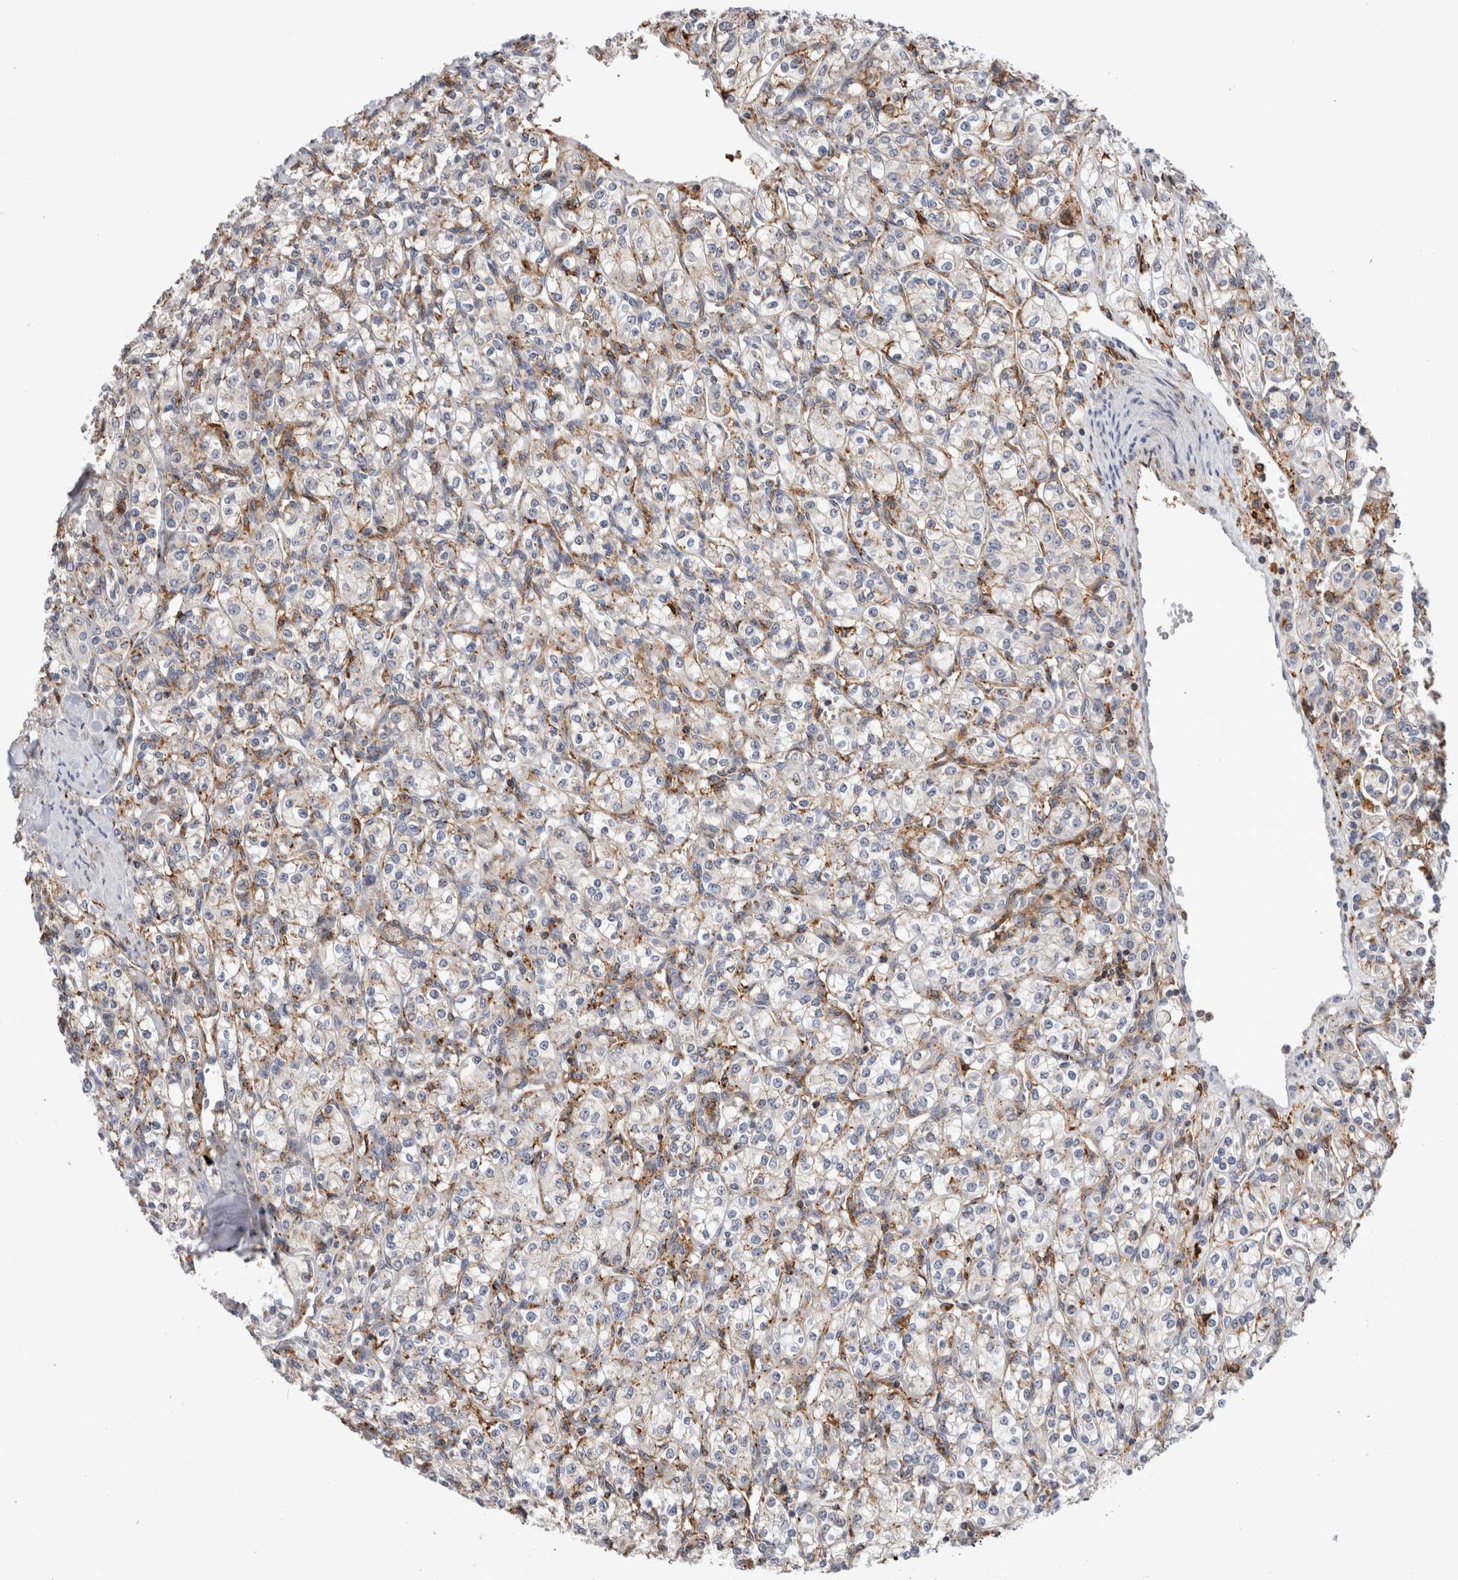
{"staining": {"intensity": "weak", "quantity": "25%-75%", "location": "cytoplasmic/membranous"}, "tissue": "renal cancer", "cell_type": "Tumor cells", "image_type": "cancer", "snomed": [{"axis": "morphology", "description": "Adenocarcinoma, NOS"}, {"axis": "topography", "description": "Kidney"}], "caption": "Immunohistochemical staining of renal adenocarcinoma exhibits low levels of weak cytoplasmic/membranous expression in about 25%-75% of tumor cells.", "gene": "CCDC88B", "patient": {"sex": "male", "age": 77}}